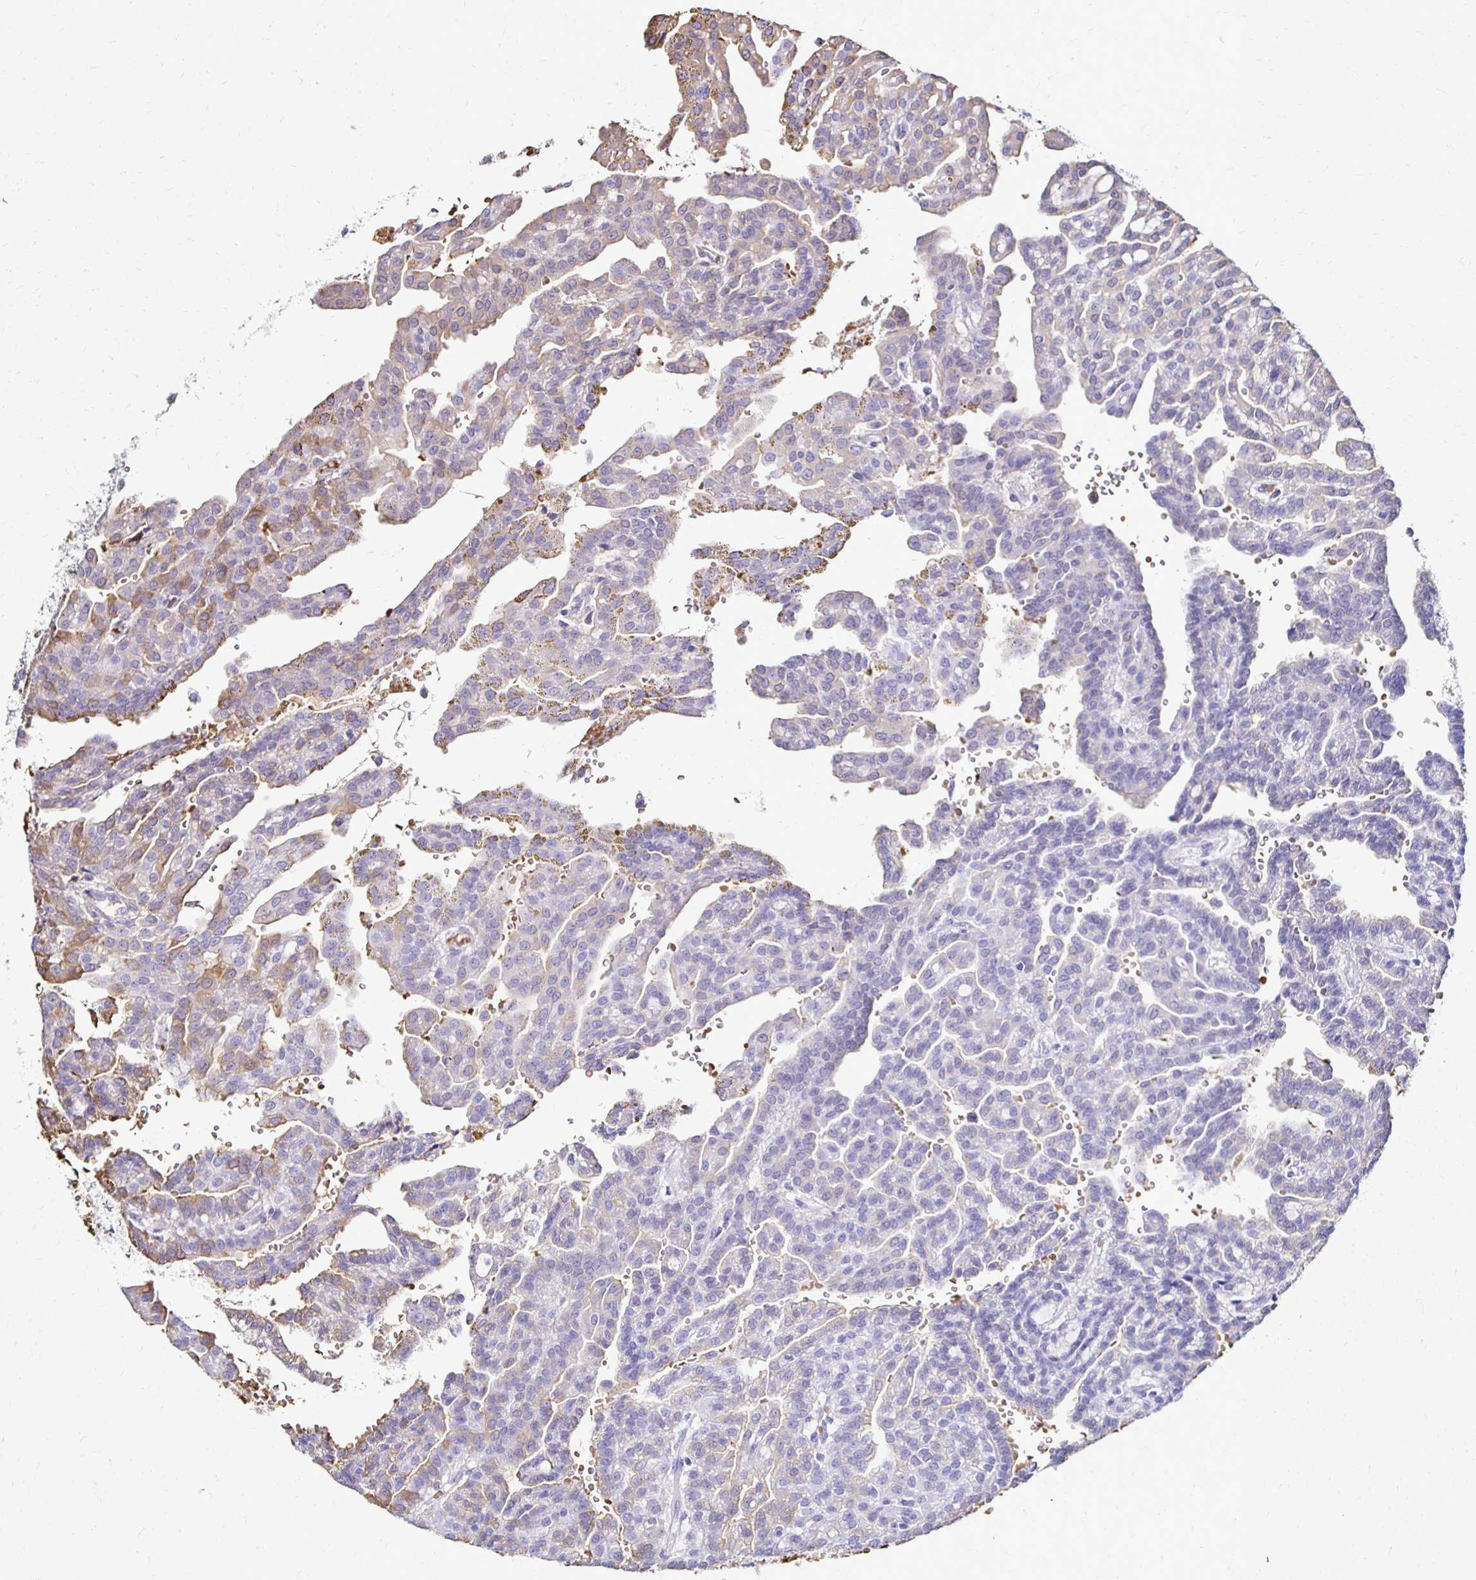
{"staining": {"intensity": "moderate", "quantity": "<25%", "location": "cytoplasmic/membranous"}, "tissue": "renal cancer", "cell_type": "Tumor cells", "image_type": "cancer", "snomed": [{"axis": "morphology", "description": "Adenocarcinoma, NOS"}, {"axis": "topography", "description": "Kidney"}], "caption": "Immunohistochemistry (IHC) of human adenocarcinoma (renal) shows low levels of moderate cytoplasmic/membranous positivity in about <25% of tumor cells.", "gene": "RHBDL3", "patient": {"sex": "male", "age": 63}}